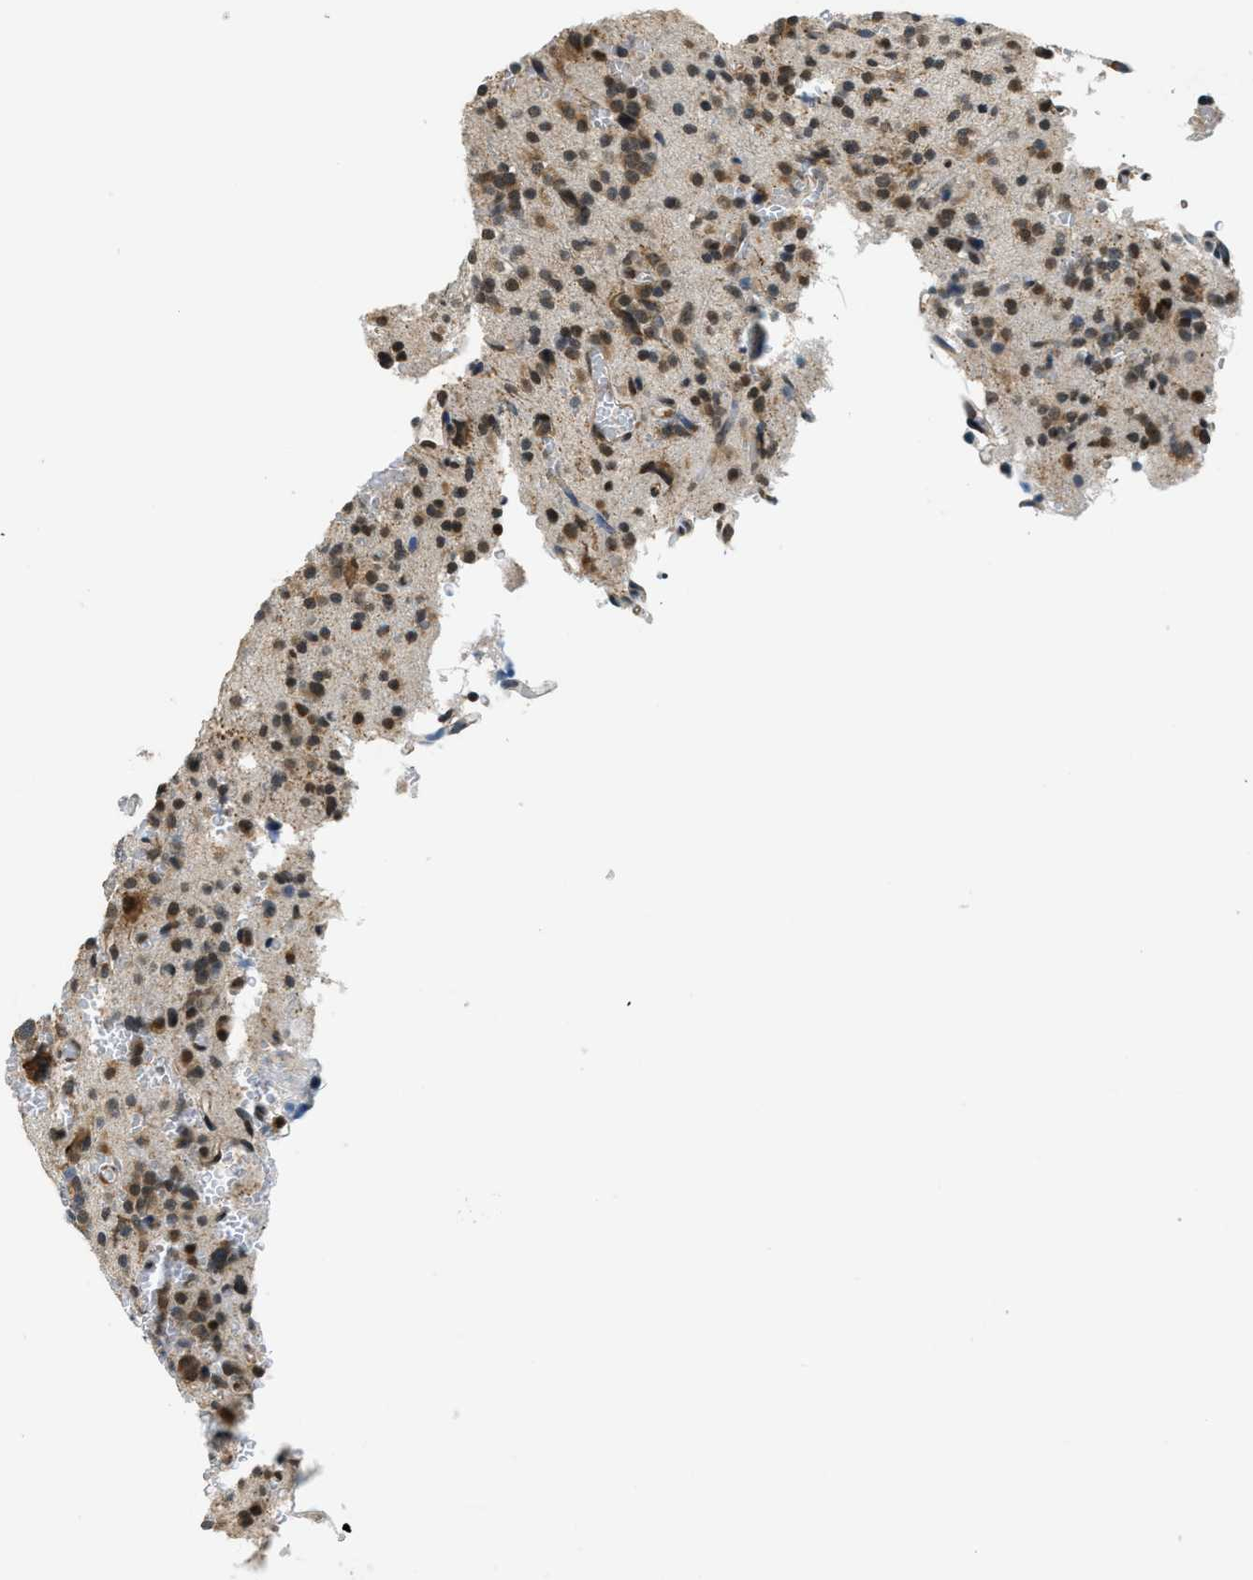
{"staining": {"intensity": "moderate", "quantity": "25%-75%", "location": "cytoplasmic/membranous,nuclear"}, "tissue": "glioma", "cell_type": "Tumor cells", "image_type": "cancer", "snomed": [{"axis": "morphology", "description": "Glioma, malignant, High grade"}, {"axis": "topography", "description": "Brain"}], "caption": "An IHC image of tumor tissue is shown. Protein staining in brown highlights moderate cytoplasmic/membranous and nuclear positivity in glioma within tumor cells.", "gene": "RAB11FIP1", "patient": {"sex": "male", "age": 47}}